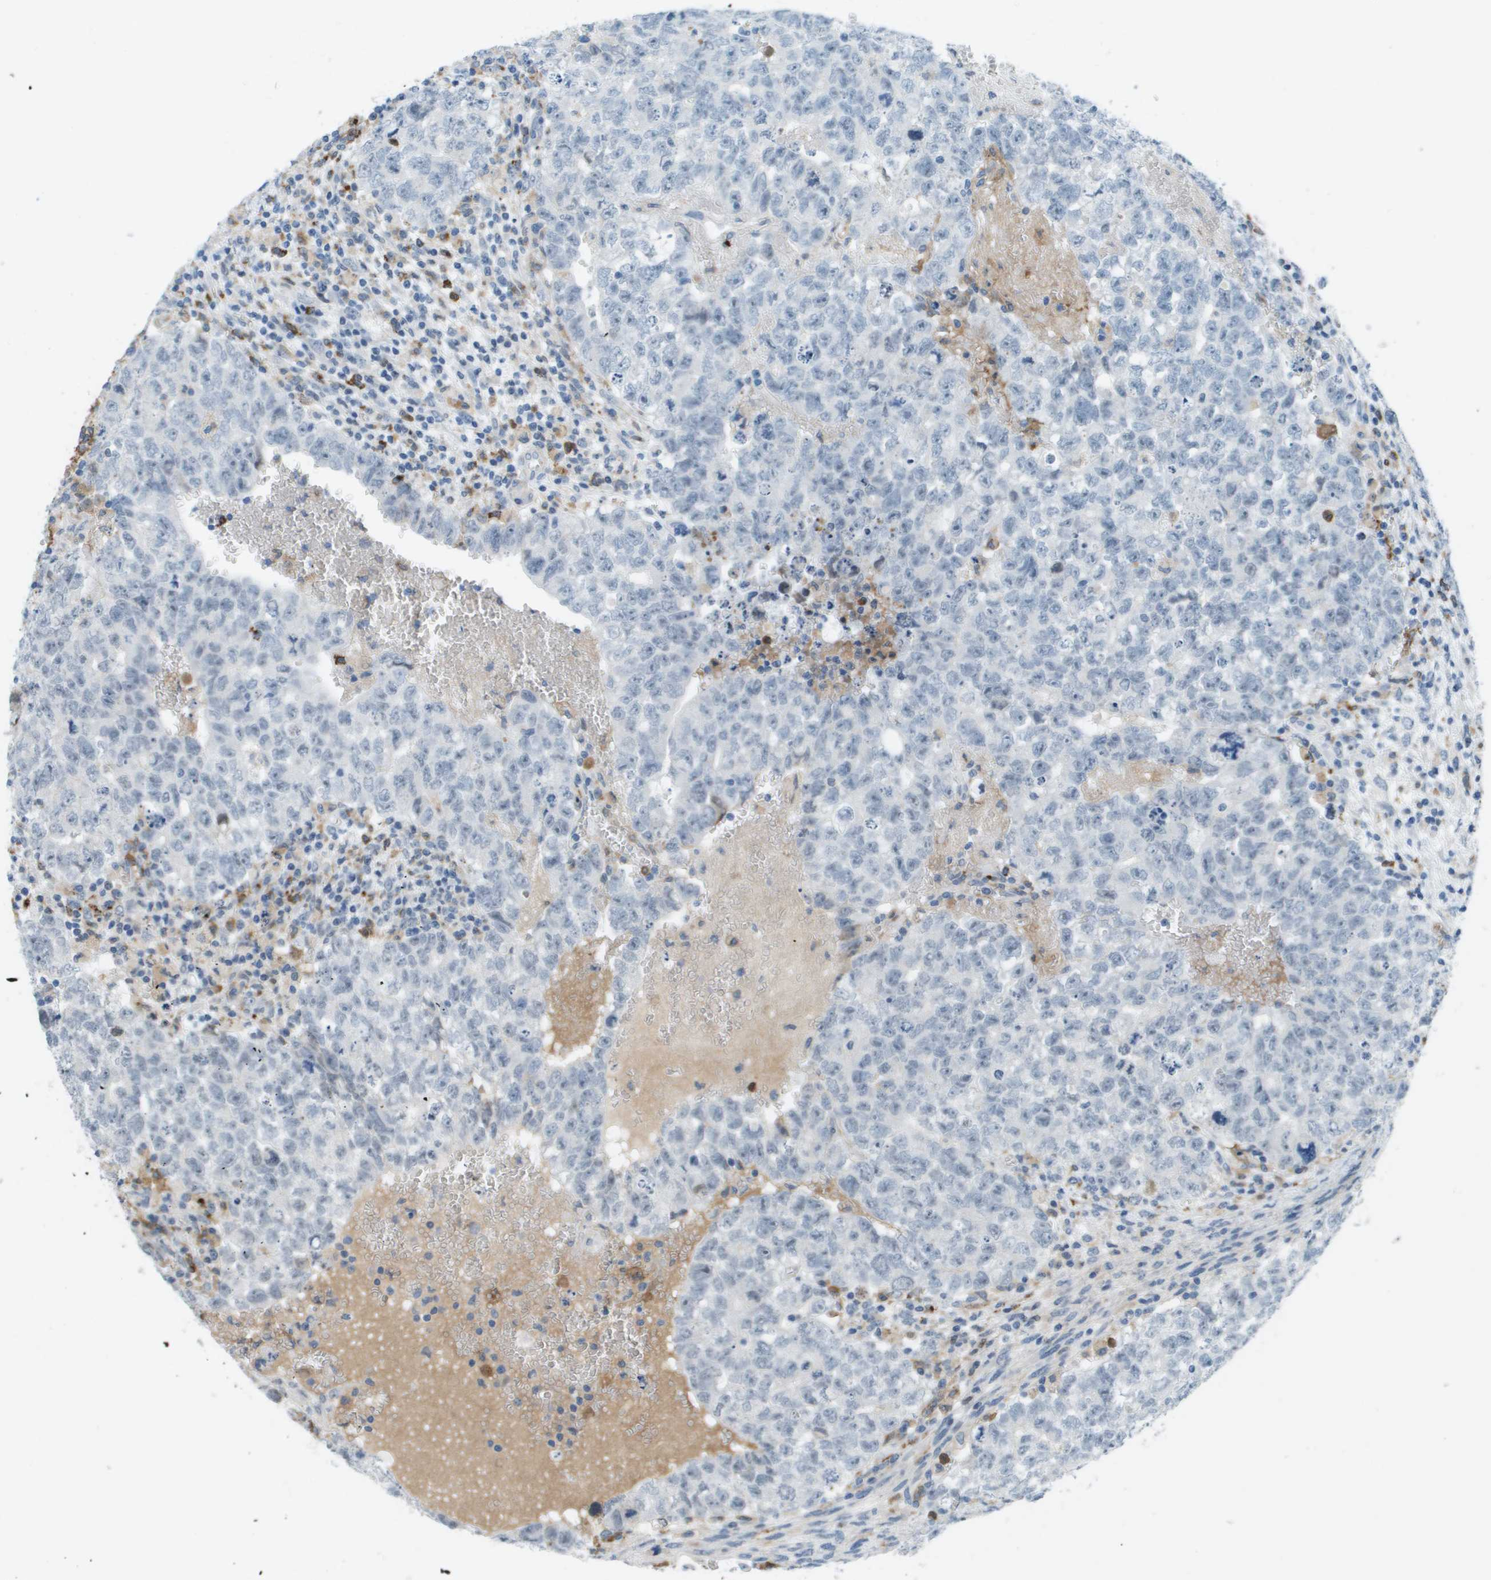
{"staining": {"intensity": "negative", "quantity": "none", "location": "none"}, "tissue": "testis cancer", "cell_type": "Tumor cells", "image_type": "cancer", "snomed": [{"axis": "morphology", "description": "Seminoma, NOS"}, {"axis": "morphology", "description": "Carcinoma, Embryonal, NOS"}, {"axis": "topography", "description": "Testis"}], "caption": "Tumor cells show no significant staining in embryonal carcinoma (testis).", "gene": "ZBTB43", "patient": {"sex": "male", "age": 38}}